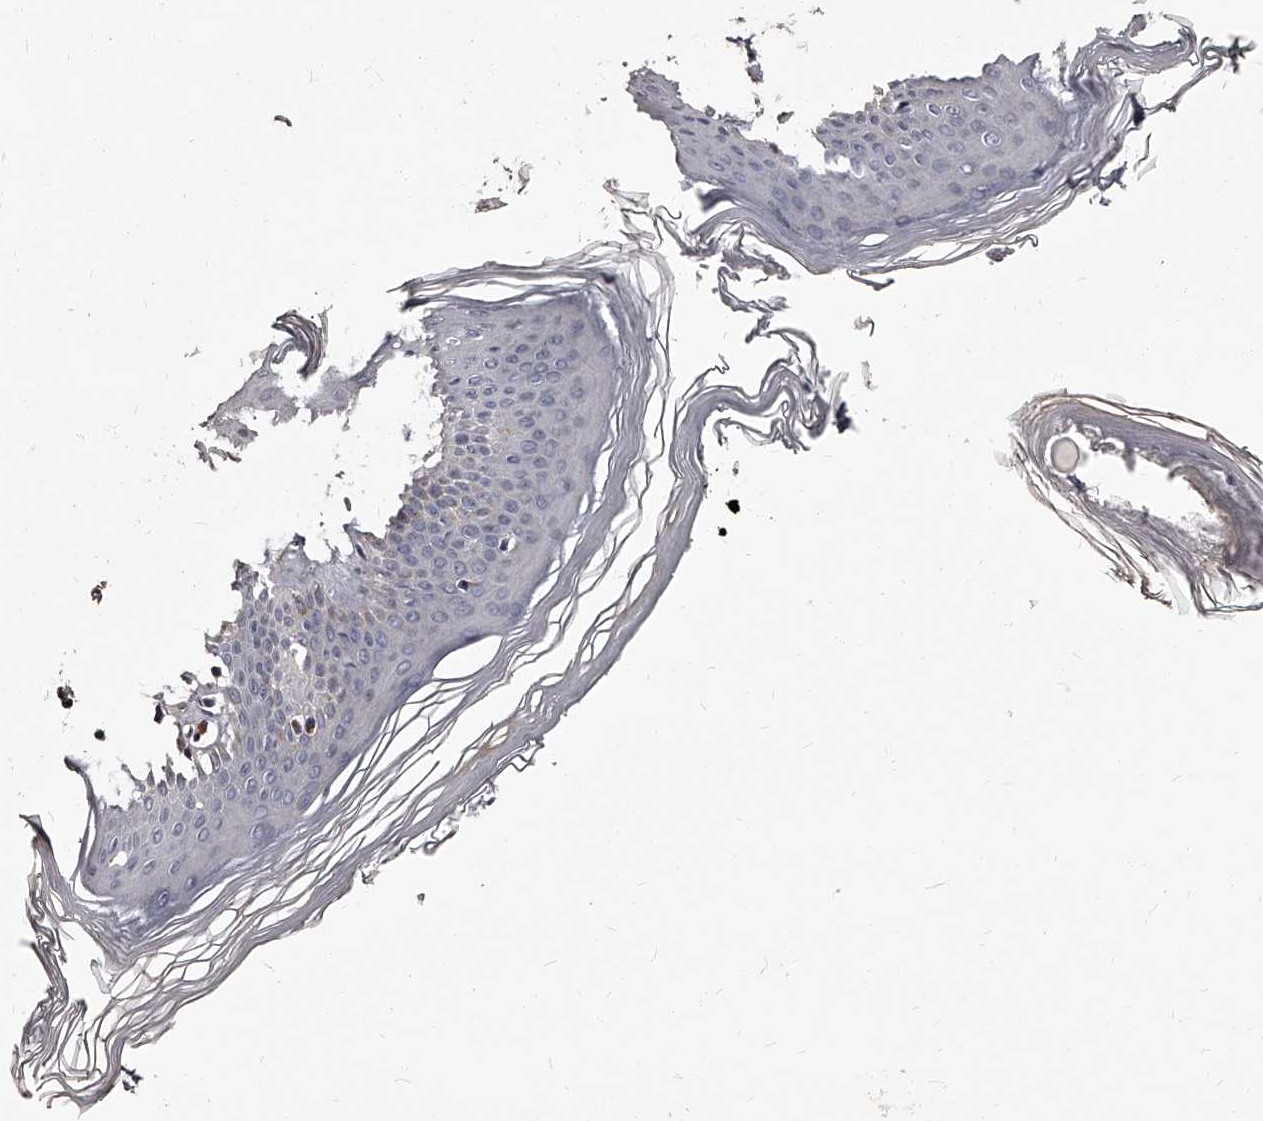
{"staining": {"intensity": "moderate", "quantity": "<25%", "location": "cytoplasmic/membranous"}, "tissue": "skin", "cell_type": "Keratinocytes", "image_type": "normal", "snomed": [{"axis": "morphology", "description": "Normal tissue, NOS"}, {"axis": "topography", "description": "Skin"}], "caption": "Protein staining exhibits moderate cytoplasmic/membranous expression in about <25% of keratinocytes in unremarkable skin. (DAB (3,3'-diaminobenzidine) IHC, brown staining for protein, blue staining for nuclei).", "gene": "RSC1A1", "patient": {"sex": "female", "age": 27}}